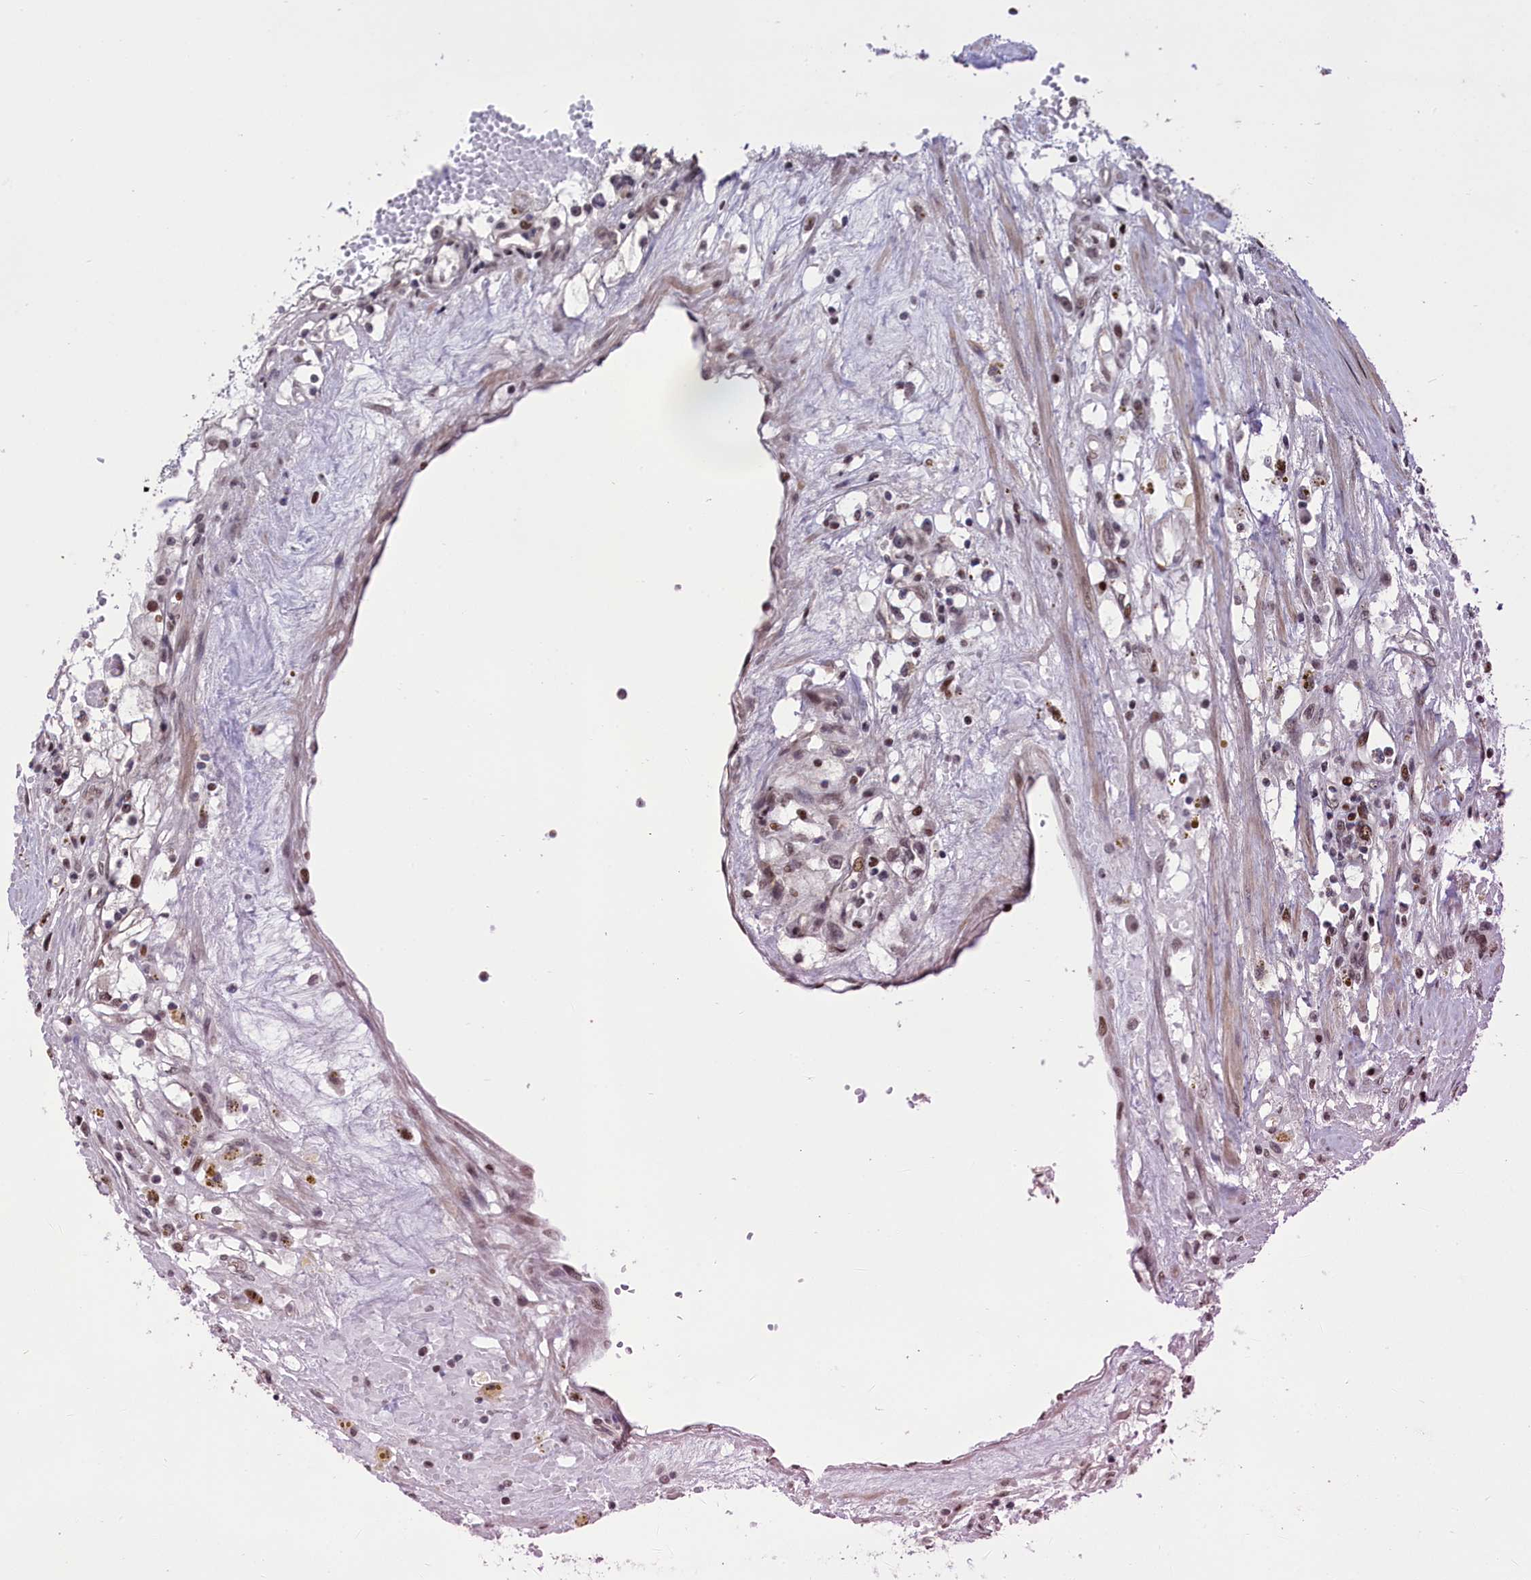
{"staining": {"intensity": "weak", "quantity": "25%-75%", "location": "nuclear"}, "tissue": "renal cancer", "cell_type": "Tumor cells", "image_type": "cancer", "snomed": [{"axis": "morphology", "description": "Adenocarcinoma, NOS"}, {"axis": "topography", "description": "Kidney"}], "caption": "This micrograph exhibits IHC staining of human renal adenocarcinoma, with low weak nuclear expression in approximately 25%-75% of tumor cells.", "gene": "RELB", "patient": {"sex": "male", "age": 56}}